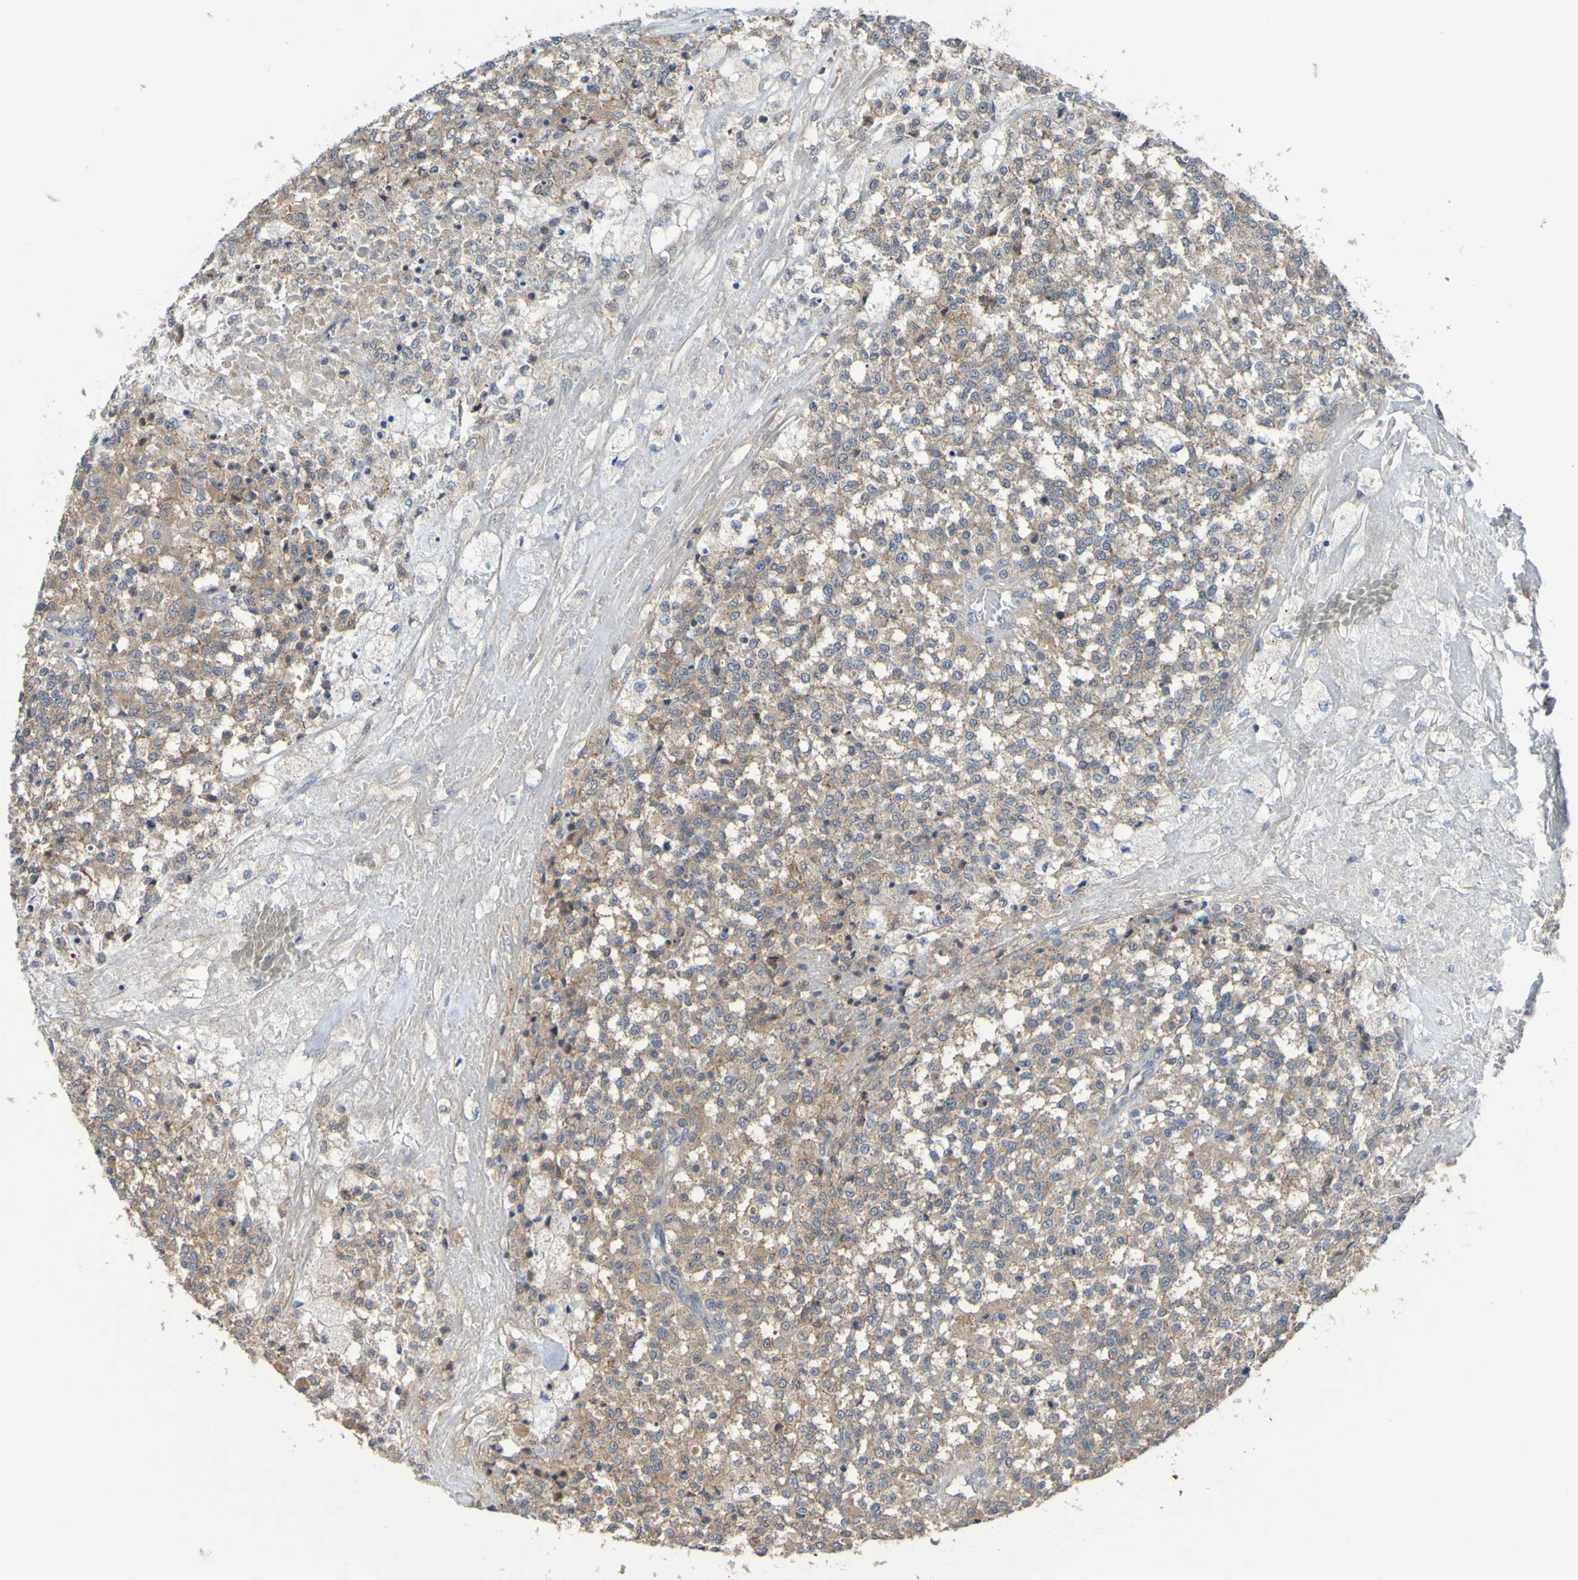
{"staining": {"intensity": "weak", "quantity": ">75%", "location": "cytoplasmic/membranous"}, "tissue": "testis cancer", "cell_type": "Tumor cells", "image_type": "cancer", "snomed": [{"axis": "morphology", "description": "Seminoma, NOS"}, {"axis": "topography", "description": "Testis"}], "caption": "A brown stain shows weak cytoplasmic/membranous positivity of a protein in human testis cancer tumor cells.", "gene": "SDK1", "patient": {"sex": "male", "age": 59}}